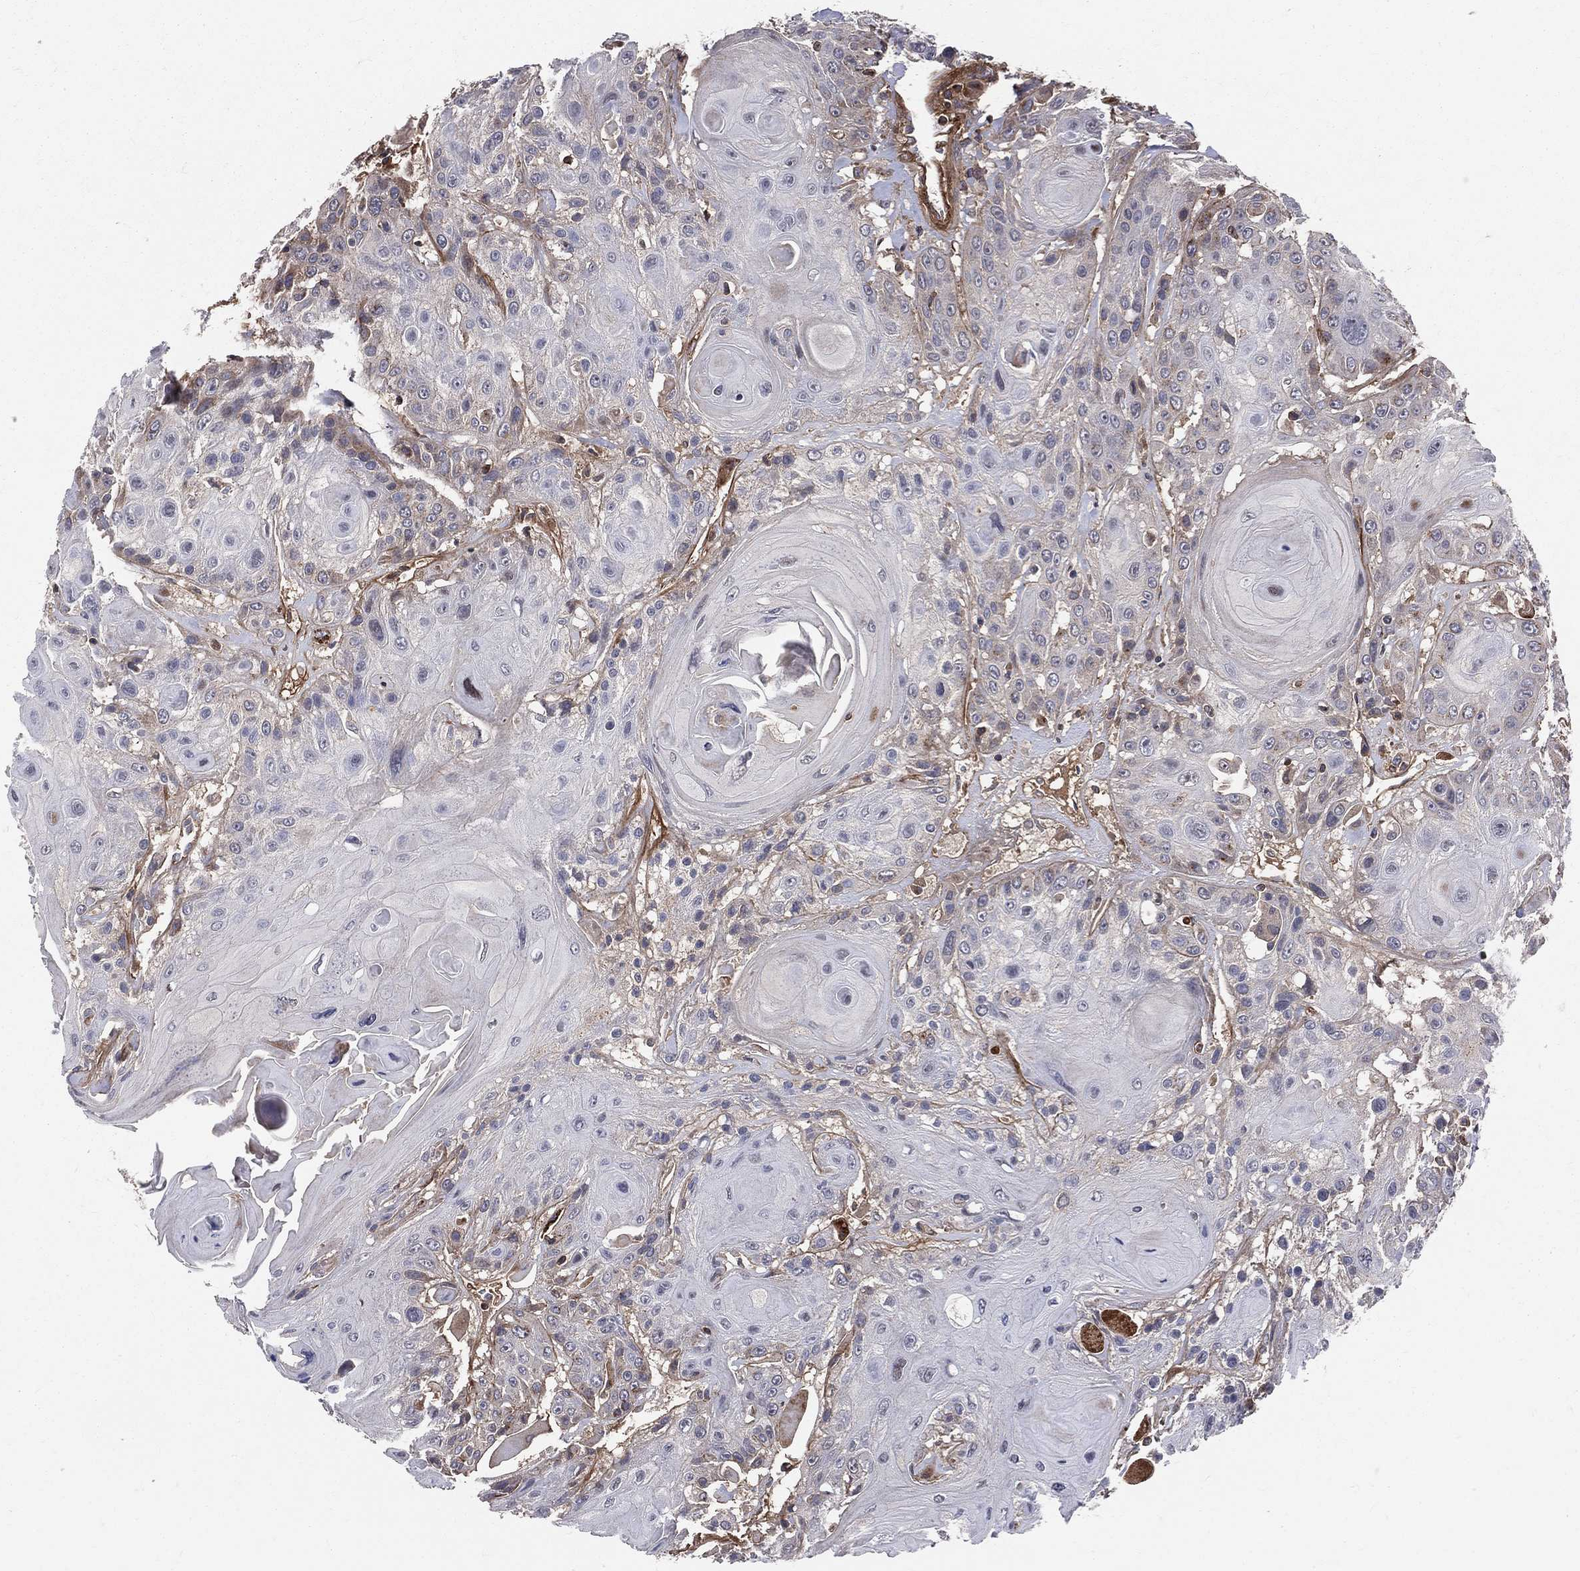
{"staining": {"intensity": "negative", "quantity": "none", "location": "none"}, "tissue": "head and neck cancer", "cell_type": "Tumor cells", "image_type": "cancer", "snomed": [{"axis": "morphology", "description": "Squamous cell carcinoma, NOS"}, {"axis": "topography", "description": "Head-Neck"}], "caption": "Head and neck cancer was stained to show a protein in brown. There is no significant positivity in tumor cells. (DAB immunohistochemistry visualized using brightfield microscopy, high magnification).", "gene": "ENTPD1", "patient": {"sex": "female", "age": 59}}